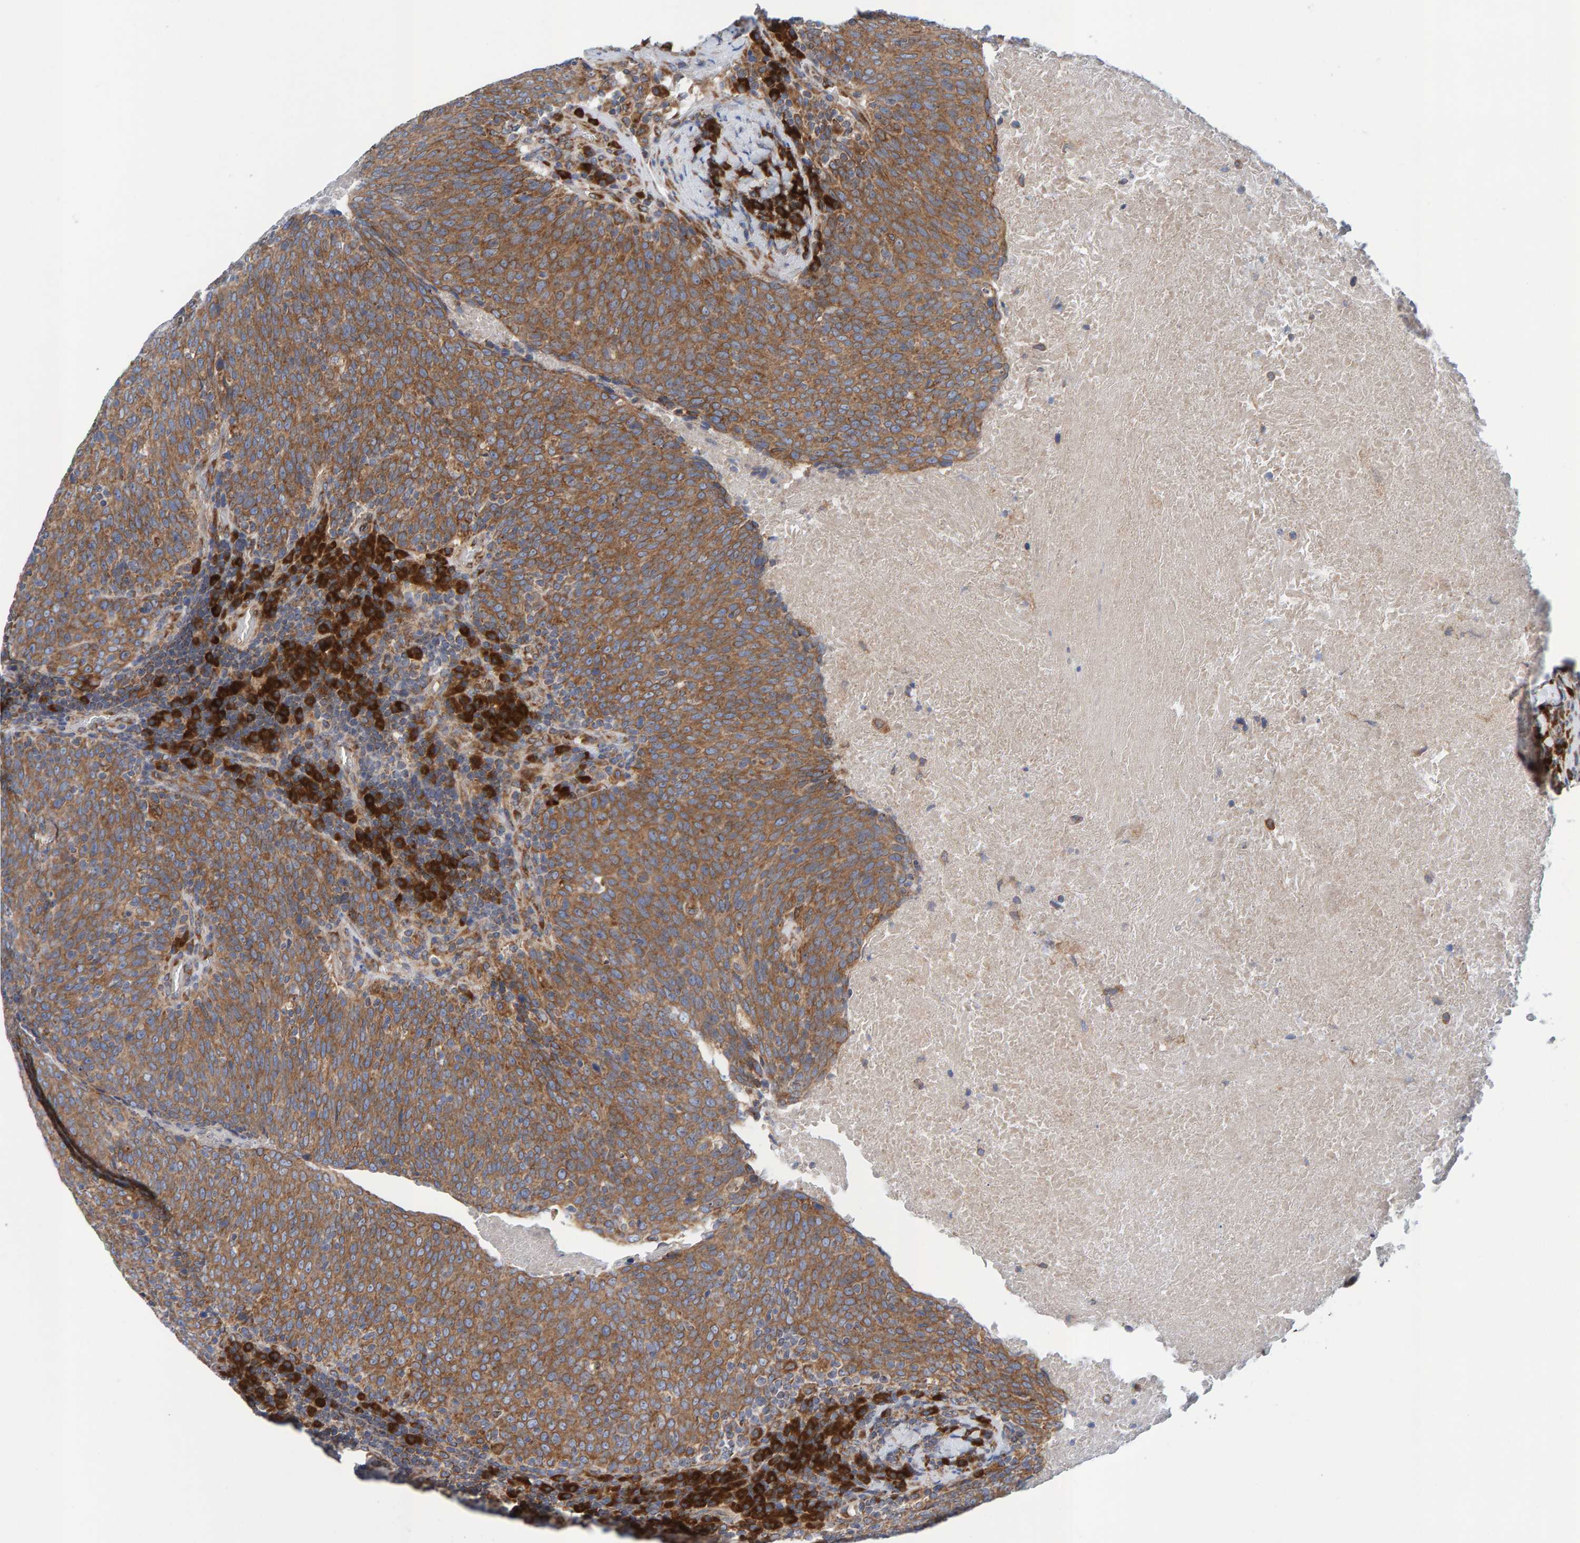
{"staining": {"intensity": "moderate", "quantity": ">75%", "location": "cytoplasmic/membranous"}, "tissue": "head and neck cancer", "cell_type": "Tumor cells", "image_type": "cancer", "snomed": [{"axis": "morphology", "description": "Squamous cell carcinoma, NOS"}, {"axis": "morphology", "description": "Squamous cell carcinoma, metastatic, NOS"}, {"axis": "topography", "description": "Lymph node"}, {"axis": "topography", "description": "Head-Neck"}], "caption": "Moderate cytoplasmic/membranous expression is appreciated in approximately >75% of tumor cells in head and neck cancer.", "gene": "CDK5RAP3", "patient": {"sex": "male", "age": 62}}